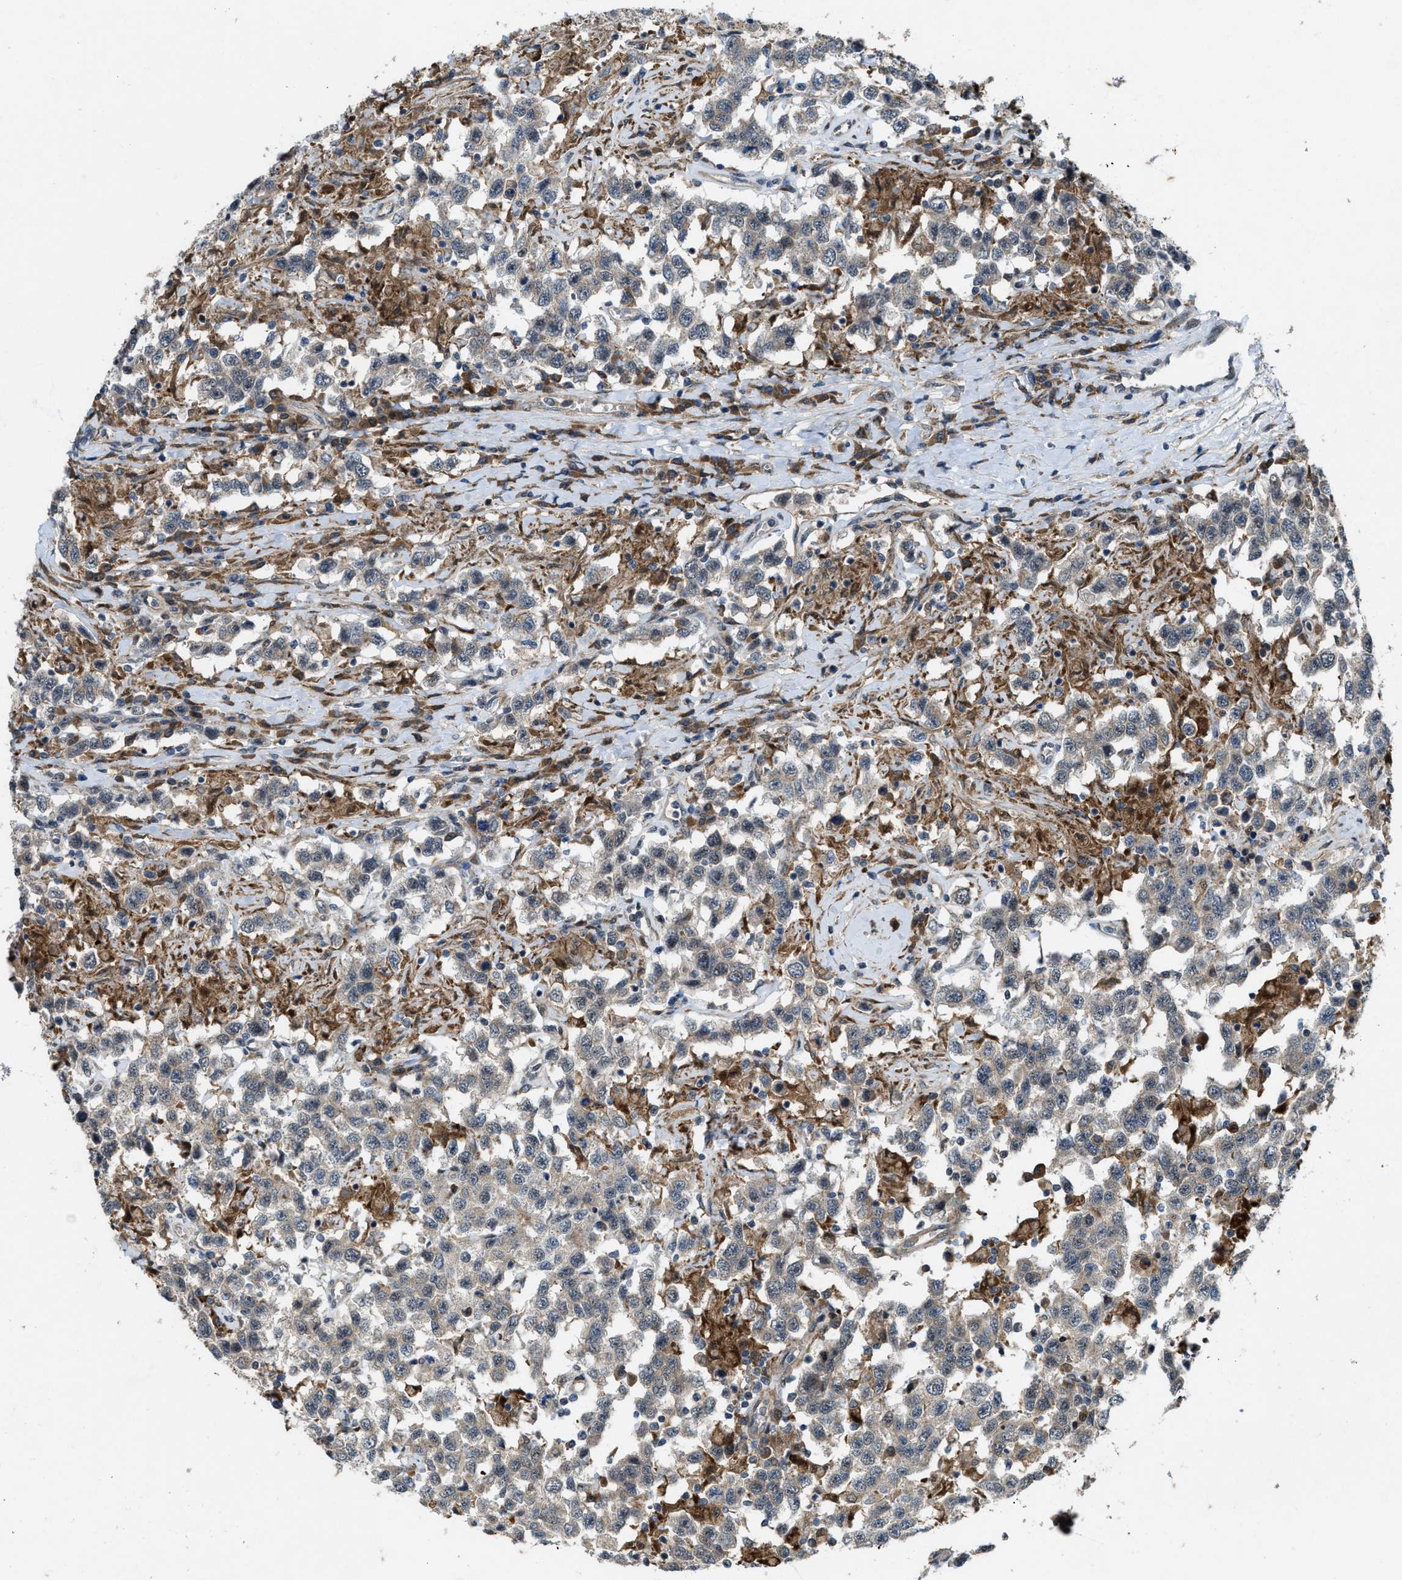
{"staining": {"intensity": "negative", "quantity": "none", "location": "none"}, "tissue": "testis cancer", "cell_type": "Tumor cells", "image_type": "cancer", "snomed": [{"axis": "morphology", "description": "Seminoma, NOS"}, {"axis": "topography", "description": "Testis"}], "caption": "An immunohistochemistry (IHC) photomicrograph of testis cancer is shown. There is no staining in tumor cells of testis cancer. (DAB IHC visualized using brightfield microscopy, high magnification).", "gene": "LRRC72", "patient": {"sex": "male", "age": 41}}